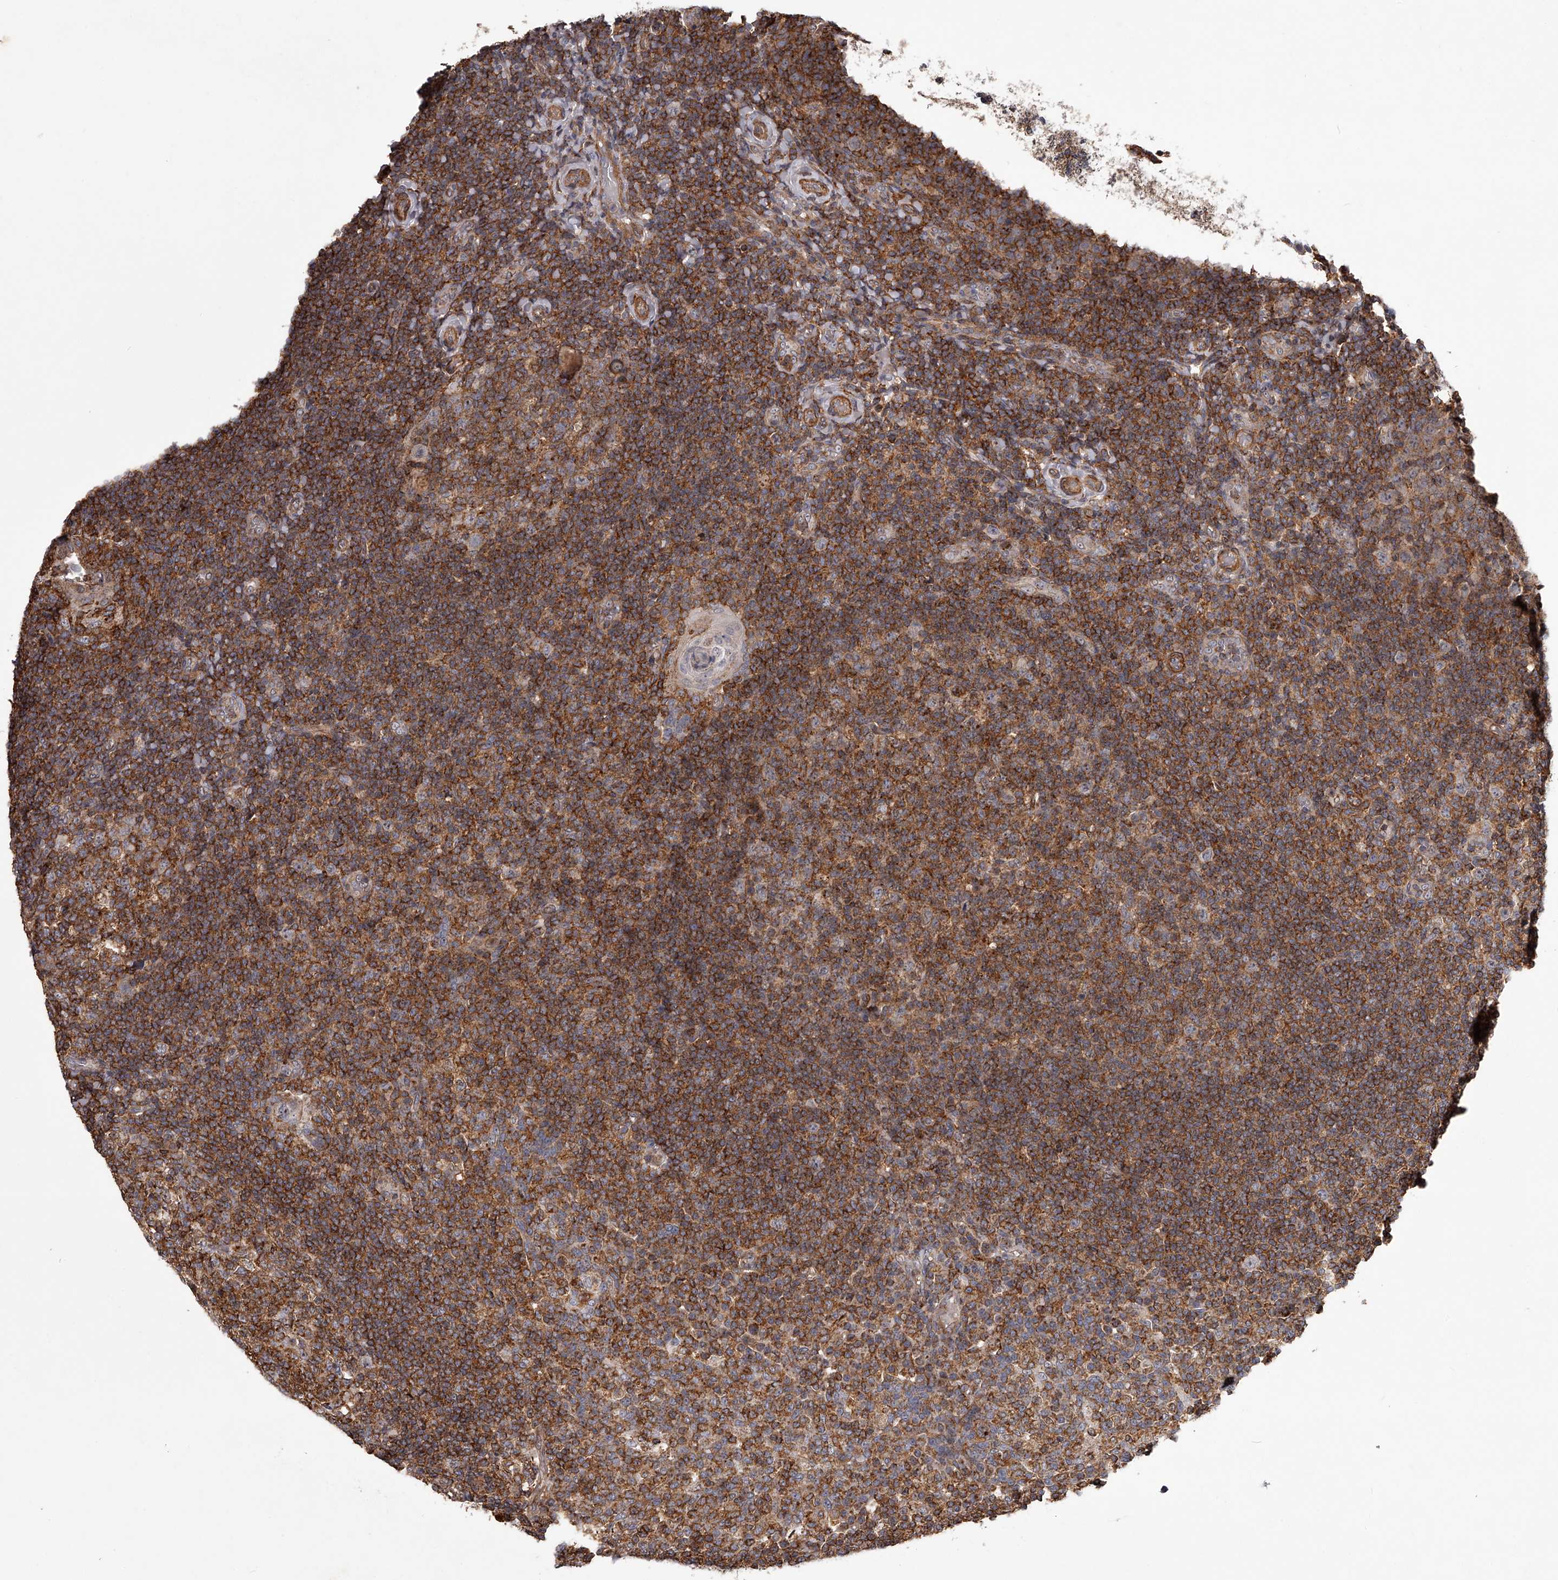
{"staining": {"intensity": "moderate", "quantity": "25%-75%", "location": "cytoplasmic/membranous"}, "tissue": "tonsil", "cell_type": "Germinal center cells", "image_type": "normal", "snomed": [{"axis": "morphology", "description": "Normal tissue, NOS"}, {"axis": "topography", "description": "Tonsil"}], "caption": "DAB immunohistochemical staining of unremarkable tonsil exhibits moderate cytoplasmic/membranous protein positivity in about 25%-75% of germinal center cells.", "gene": "RRP36", "patient": {"sex": "female", "age": 19}}